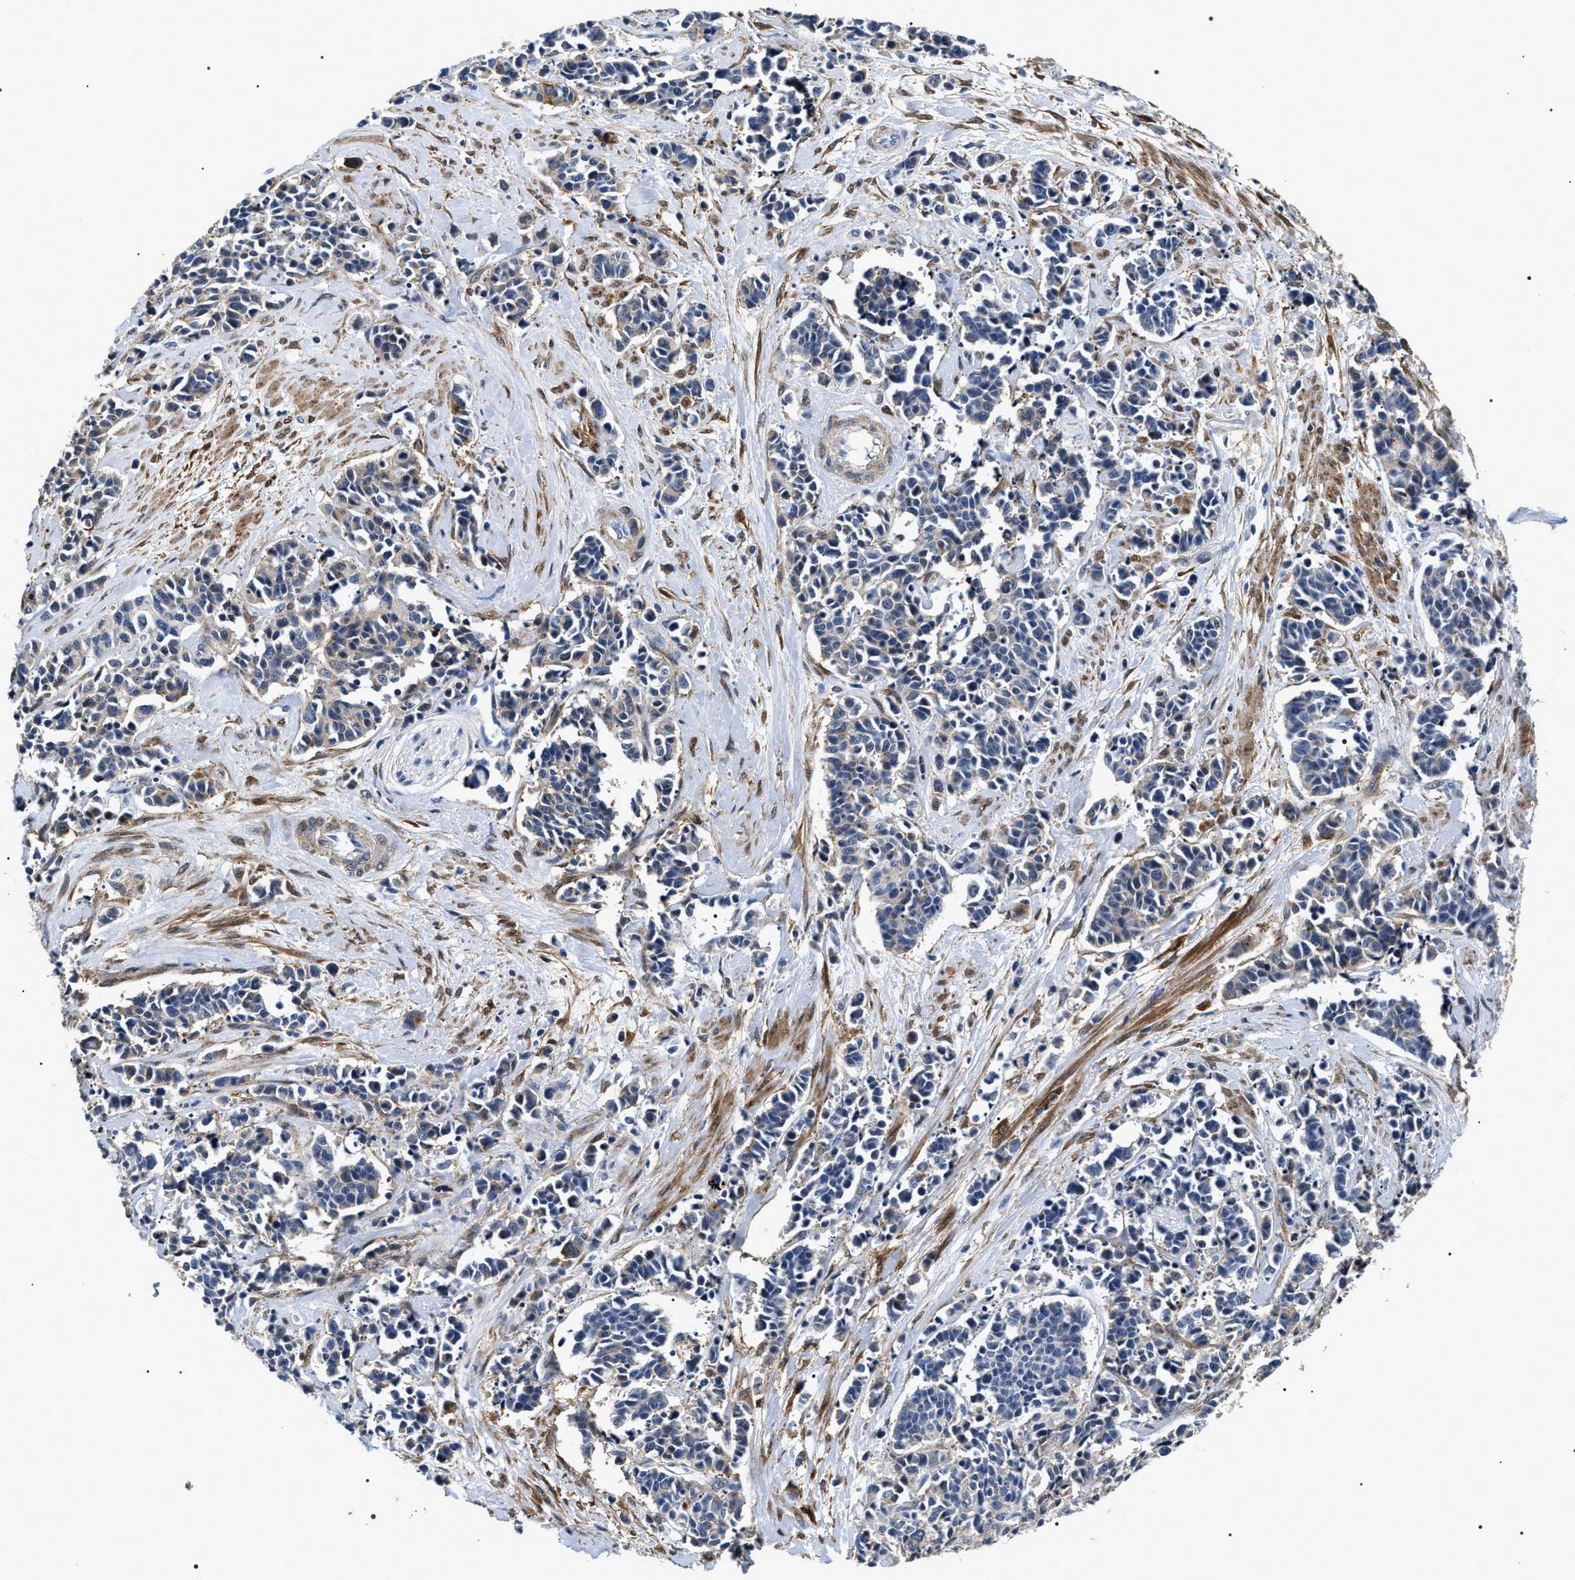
{"staining": {"intensity": "negative", "quantity": "none", "location": "none"}, "tissue": "cervical cancer", "cell_type": "Tumor cells", "image_type": "cancer", "snomed": [{"axis": "morphology", "description": "Squamous cell carcinoma, NOS"}, {"axis": "topography", "description": "Cervix"}], "caption": "Cervical squamous cell carcinoma was stained to show a protein in brown. There is no significant positivity in tumor cells.", "gene": "BAG2", "patient": {"sex": "female", "age": 35}}